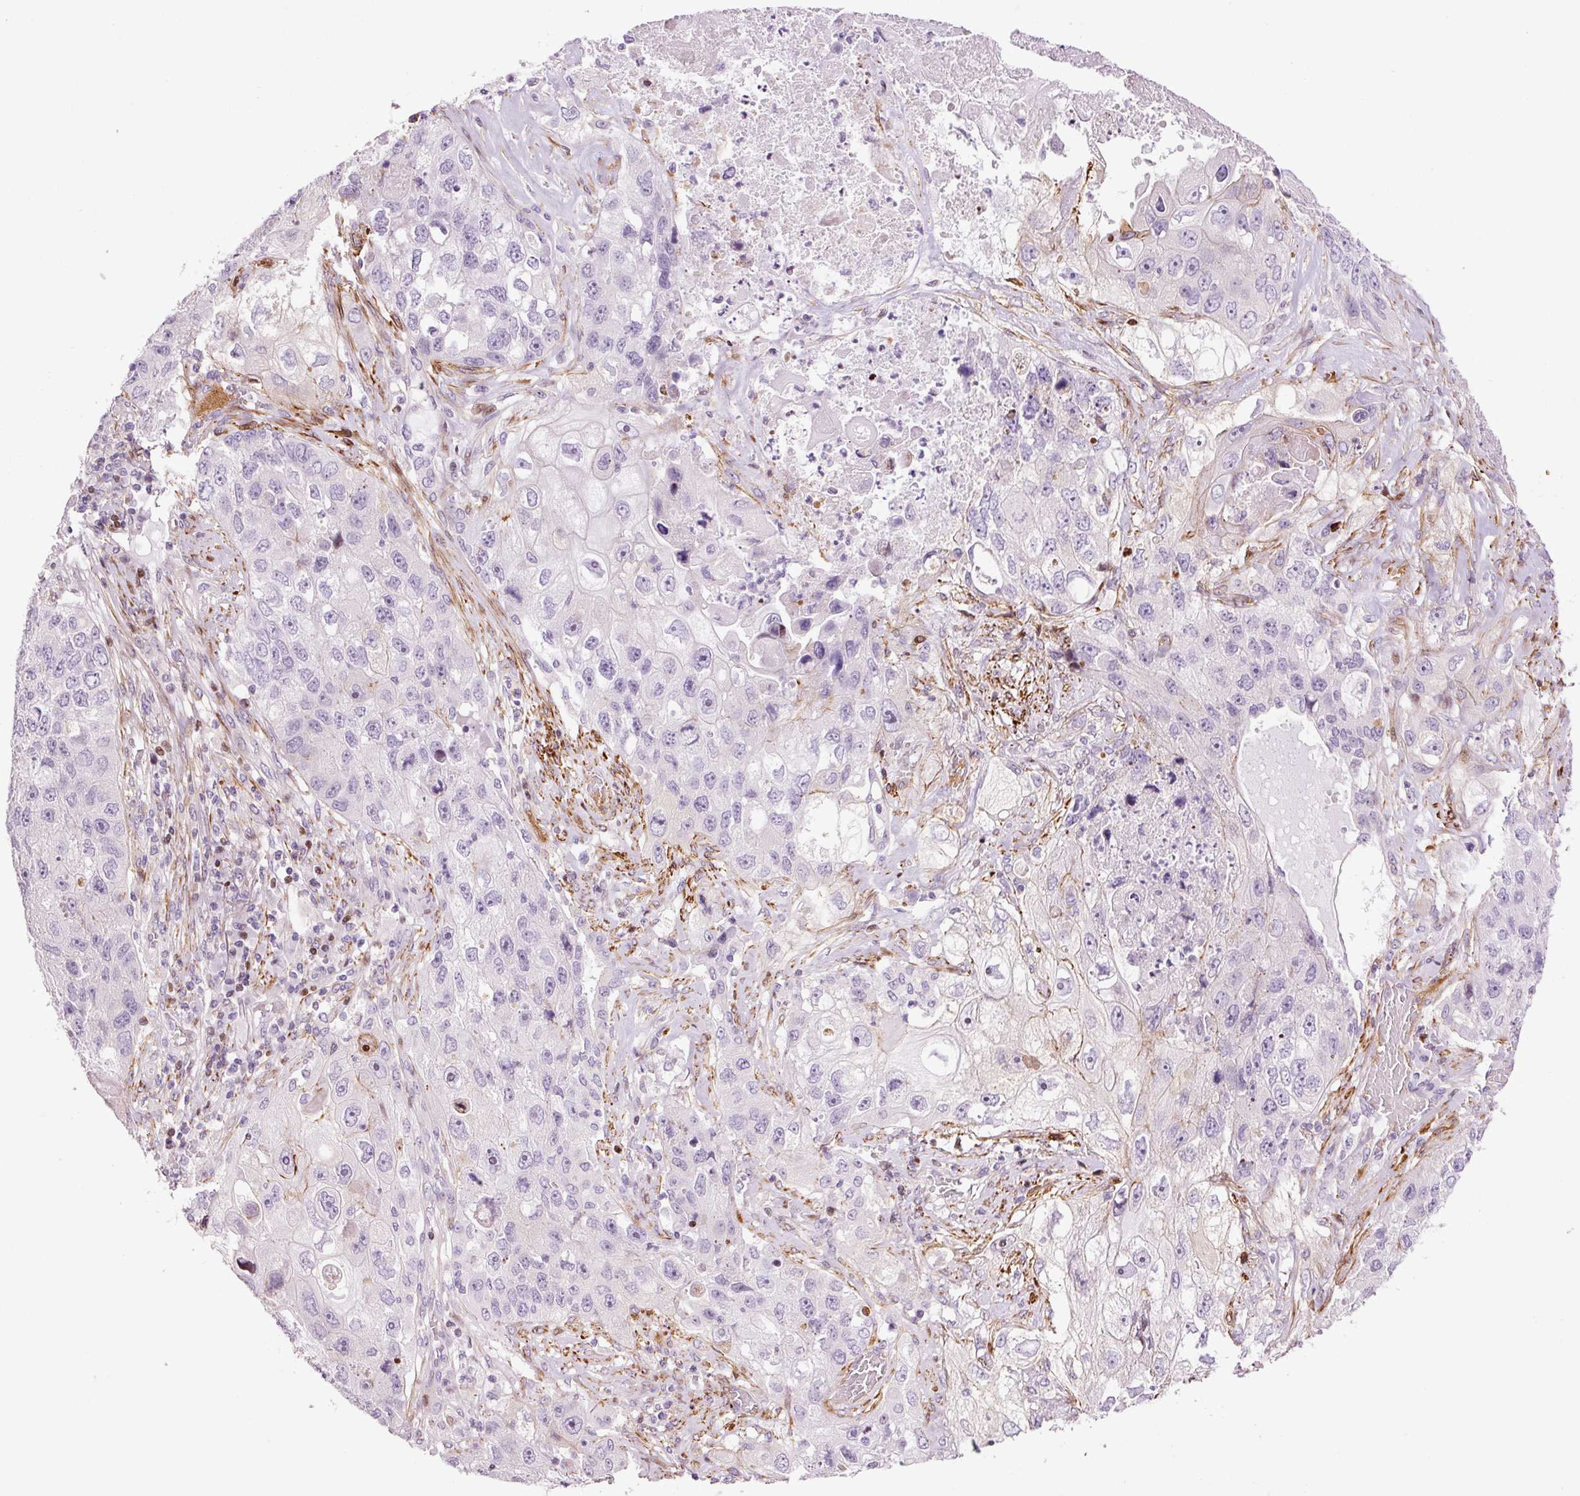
{"staining": {"intensity": "negative", "quantity": "none", "location": "none"}, "tissue": "lung cancer", "cell_type": "Tumor cells", "image_type": "cancer", "snomed": [{"axis": "morphology", "description": "Squamous cell carcinoma, NOS"}, {"axis": "topography", "description": "Lung"}], "caption": "Immunohistochemistry of lung squamous cell carcinoma demonstrates no staining in tumor cells.", "gene": "ANKRD20A1", "patient": {"sex": "male", "age": 61}}